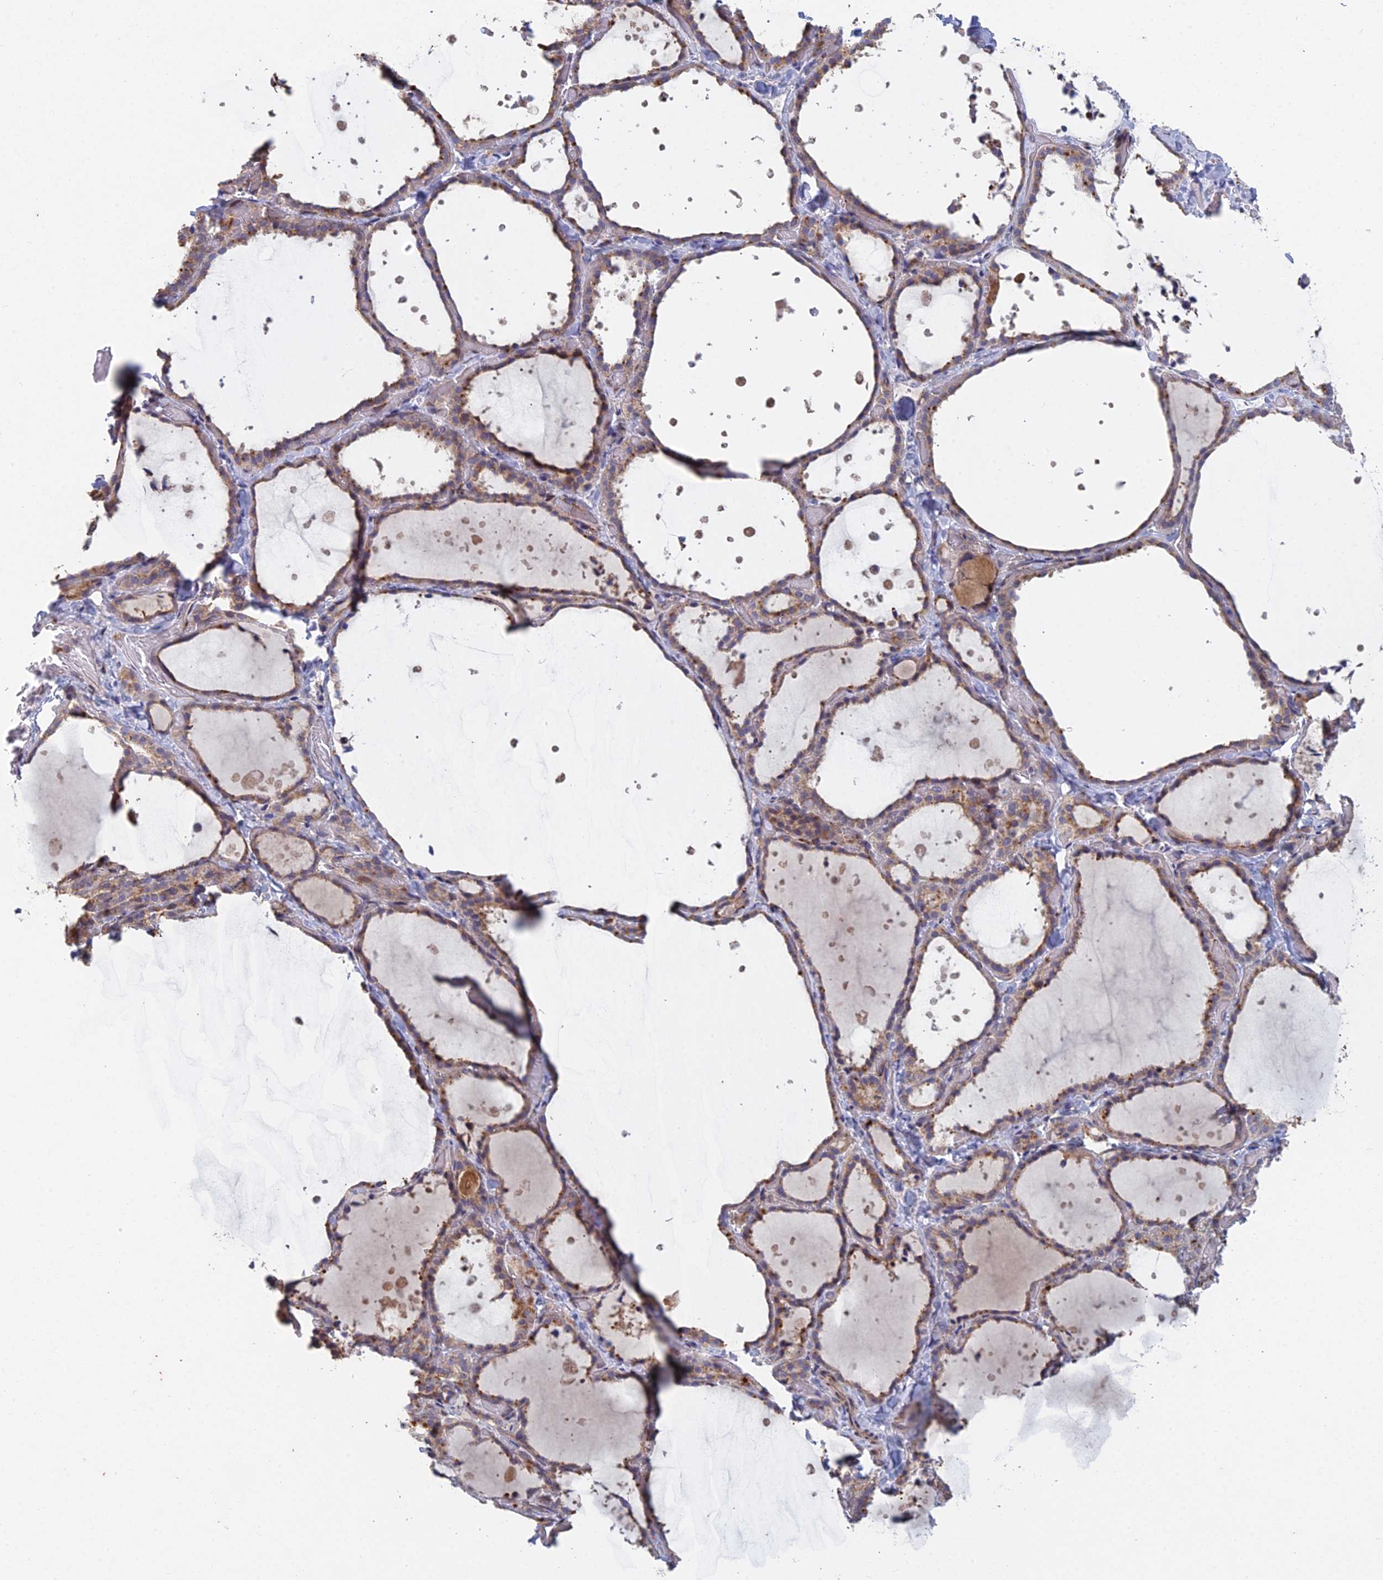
{"staining": {"intensity": "moderate", "quantity": ">75%", "location": "cytoplasmic/membranous"}, "tissue": "thyroid gland", "cell_type": "Glandular cells", "image_type": "normal", "snomed": [{"axis": "morphology", "description": "Normal tissue, NOS"}, {"axis": "topography", "description": "Thyroid gland"}], "caption": "Protein expression analysis of benign thyroid gland displays moderate cytoplasmic/membranous expression in about >75% of glandular cells. (DAB IHC, brown staining for protein, blue staining for nuclei).", "gene": "FOXS1", "patient": {"sex": "female", "age": 44}}